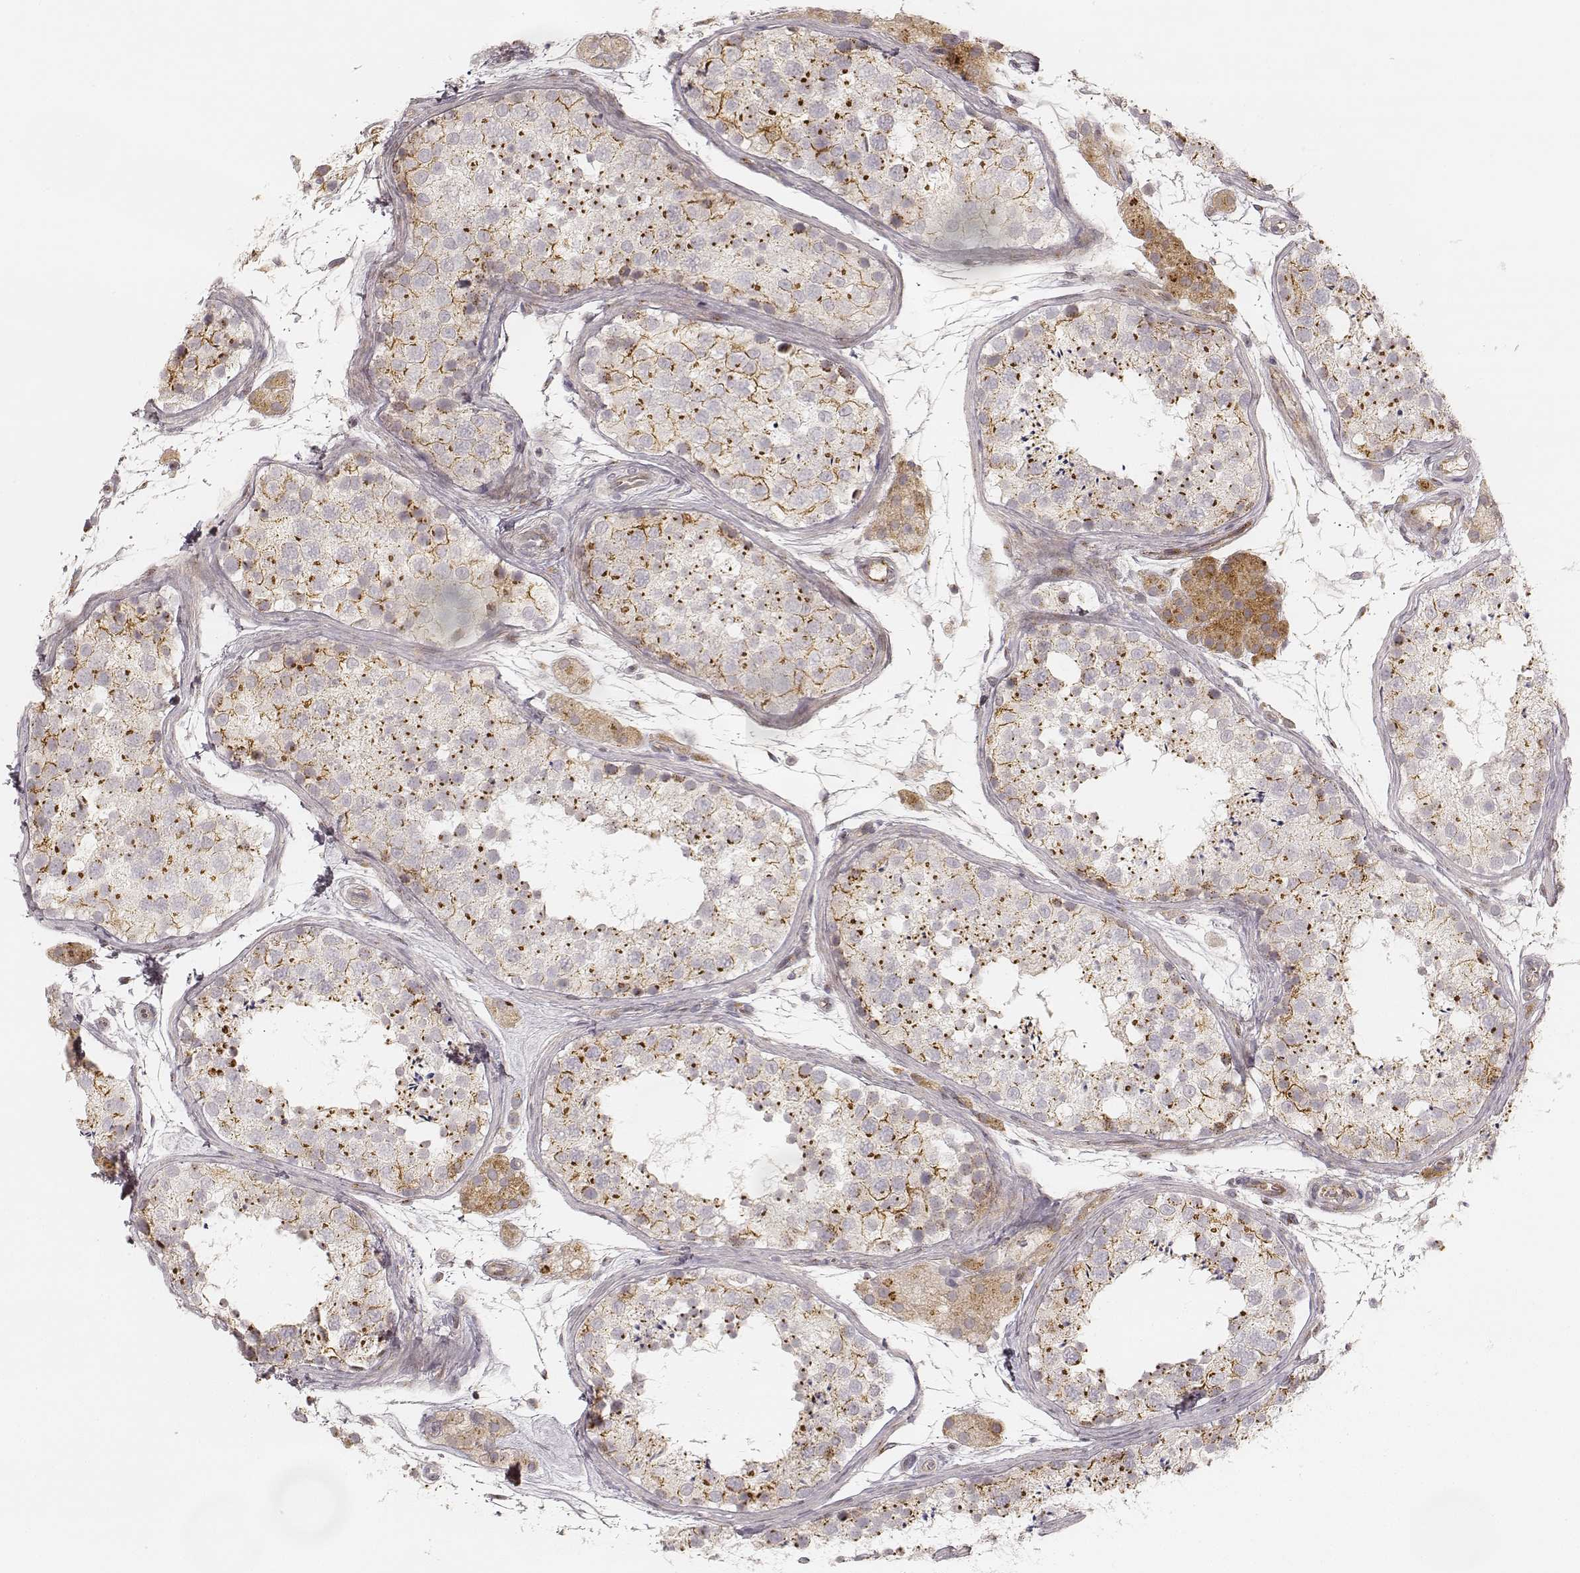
{"staining": {"intensity": "strong", "quantity": "25%-75%", "location": "cytoplasmic/membranous"}, "tissue": "testis", "cell_type": "Cells in seminiferous ducts", "image_type": "normal", "snomed": [{"axis": "morphology", "description": "Normal tissue, NOS"}, {"axis": "topography", "description": "Testis"}], "caption": "The immunohistochemical stain highlights strong cytoplasmic/membranous positivity in cells in seminiferous ducts of unremarkable testis. The staining was performed using DAB to visualize the protein expression in brown, while the nuclei were stained in blue with hematoxylin (Magnification: 20x).", "gene": "GORASP2", "patient": {"sex": "male", "age": 41}}